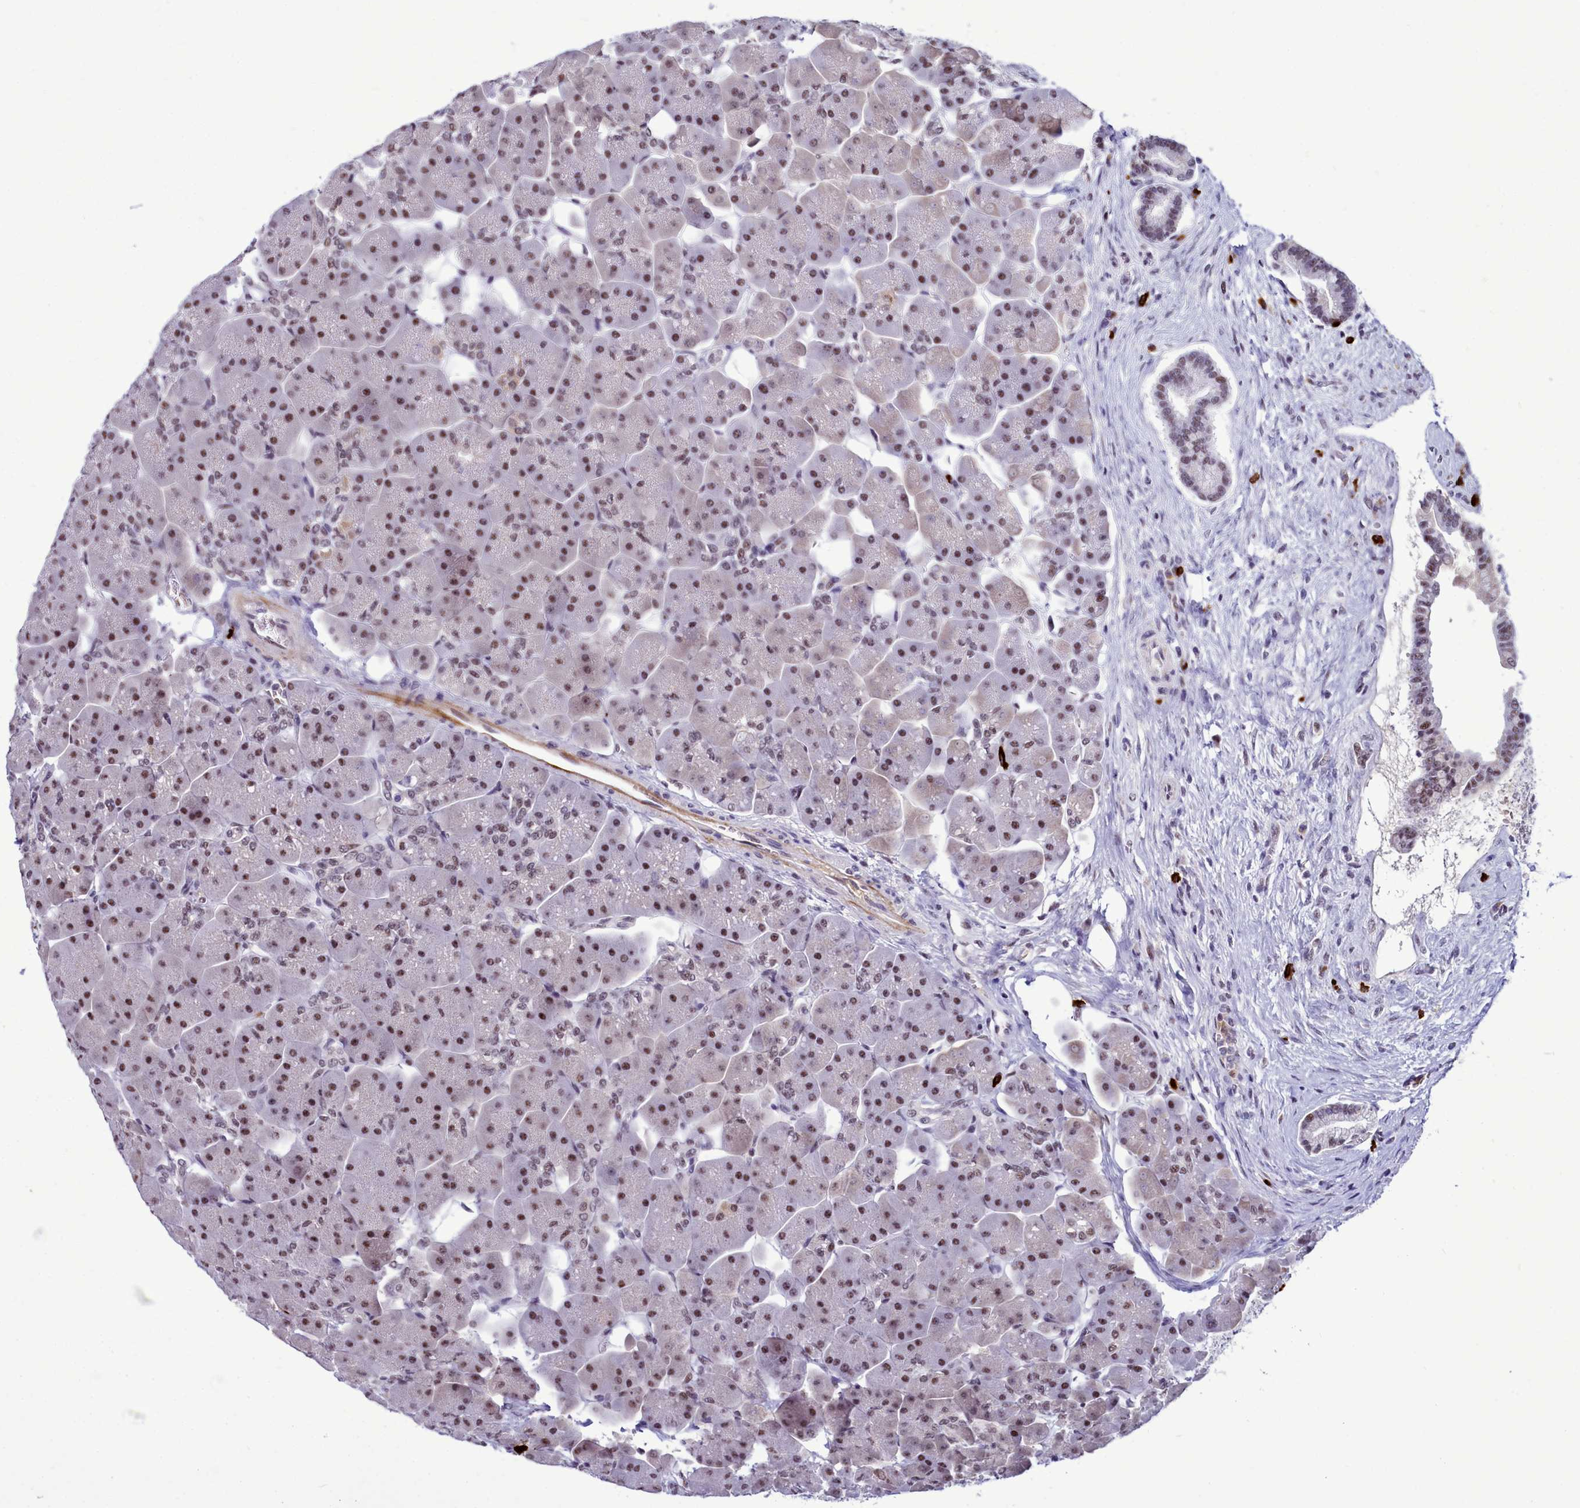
{"staining": {"intensity": "moderate", "quantity": "25%-75%", "location": "nuclear"}, "tissue": "pancreas", "cell_type": "Exocrine glandular cells", "image_type": "normal", "snomed": [{"axis": "morphology", "description": "Normal tissue, NOS"}, {"axis": "topography", "description": "Pancreas"}], "caption": "A high-resolution photomicrograph shows IHC staining of unremarkable pancreas, which shows moderate nuclear staining in about 25%-75% of exocrine glandular cells. The staining is performed using DAB (3,3'-diaminobenzidine) brown chromogen to label protein expression. The nuclei are counter-stained blue using hematoxylin.", "gene": "POM121L2", "patient": {"sex": "male", "age": 66}}